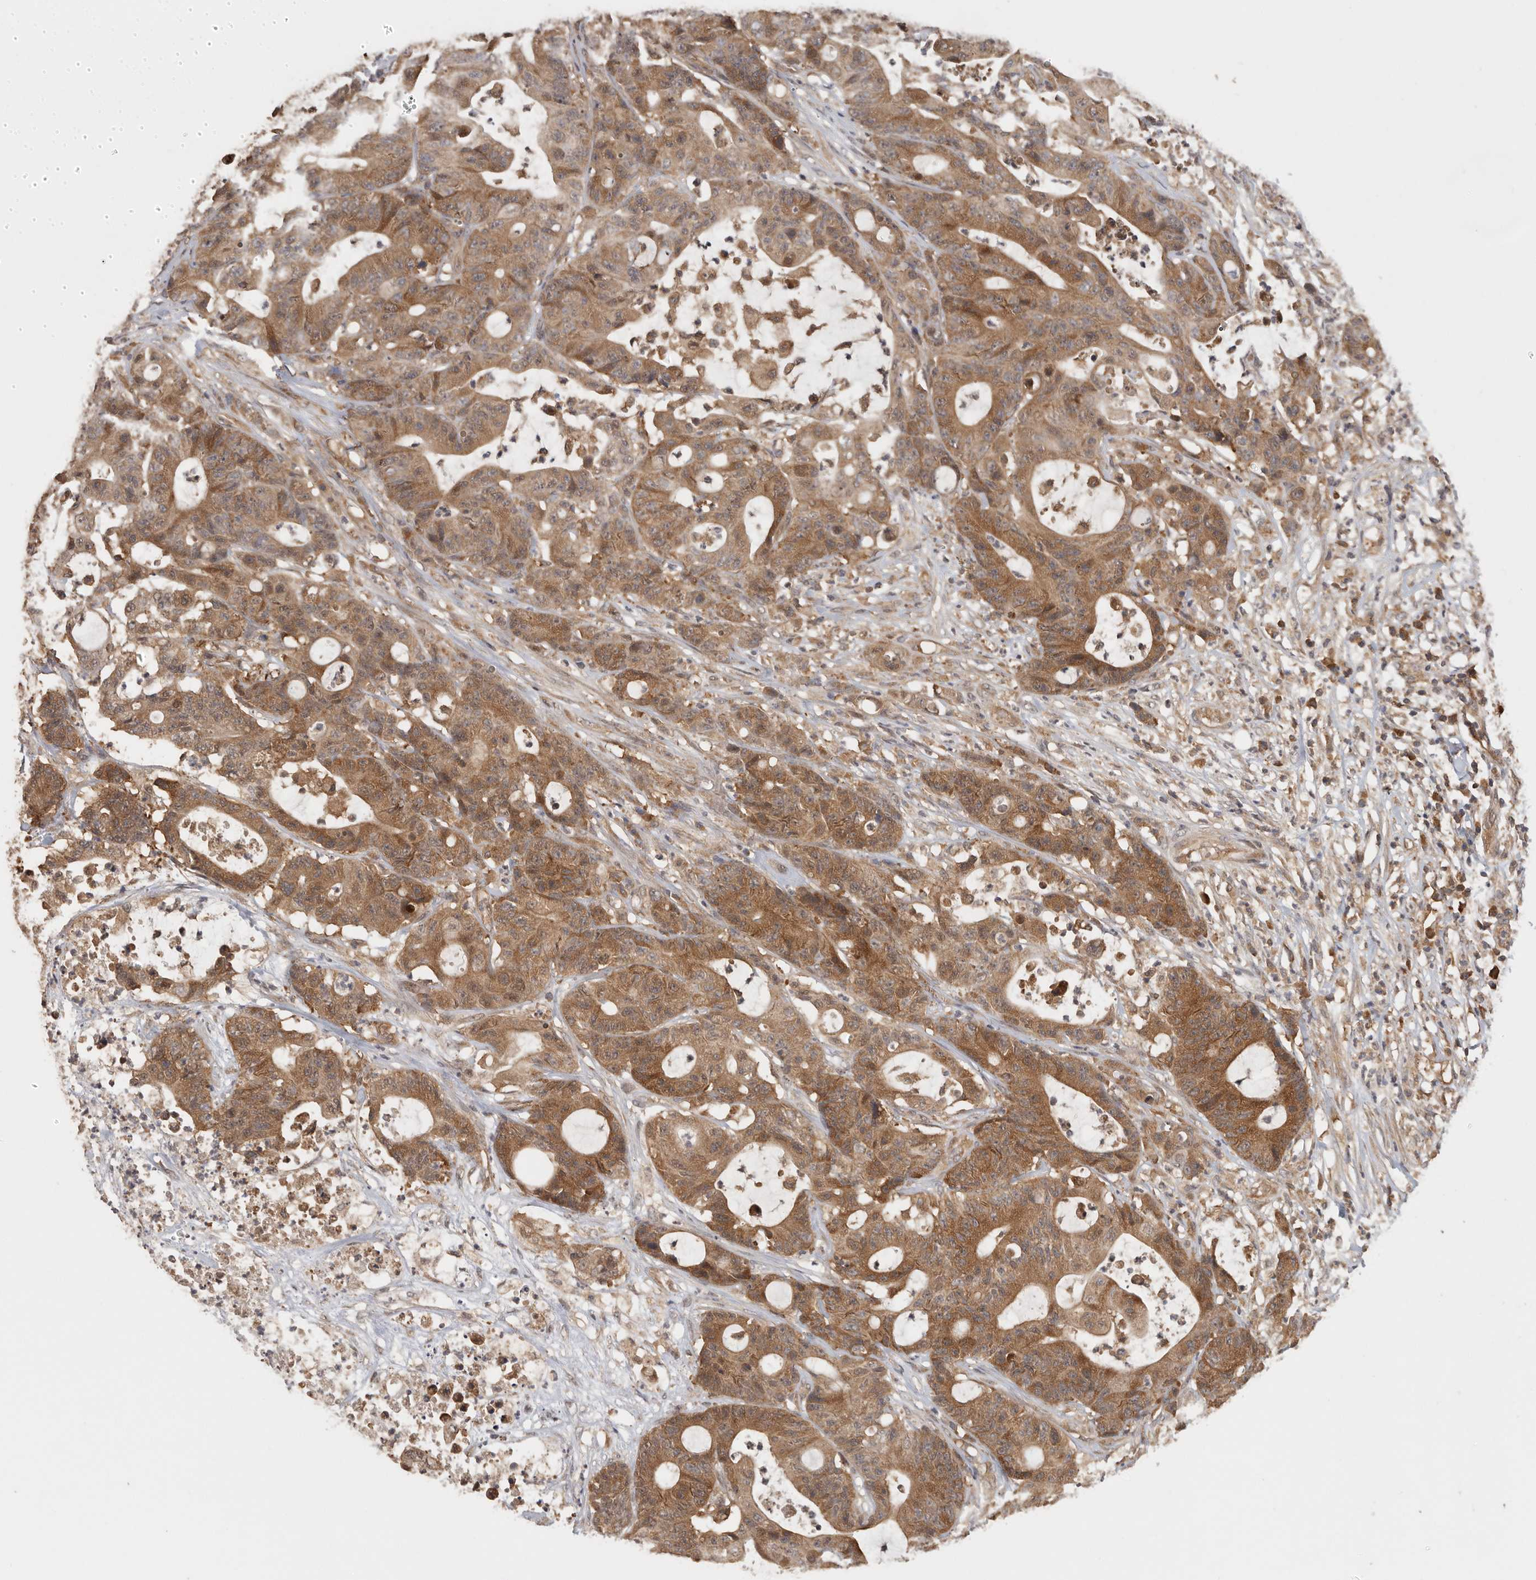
{"staining": {"intensity": "moderate", "quantity": ">75%", "location": "cytoplasmic/membranous,nuclear"}, "tissue": "colorectal cancer", "cell_type": "Tumor cells", "image_type": "cancer", "snomed": [{"axis": "morphology", "description": "Adenocarcinoma, NOS"}, {"axis": "topography", "description": "Colon"}], "caption": "This histopathology image demonstrates immunohistochemistry (IHC) staining of human colorectal cancer, with medium moderate cytoplasmic/membranous and nuclear staining in about >75% of tumor cells.", "gene": "CCT8", "patient": {"sex": "female", "age": 84}}